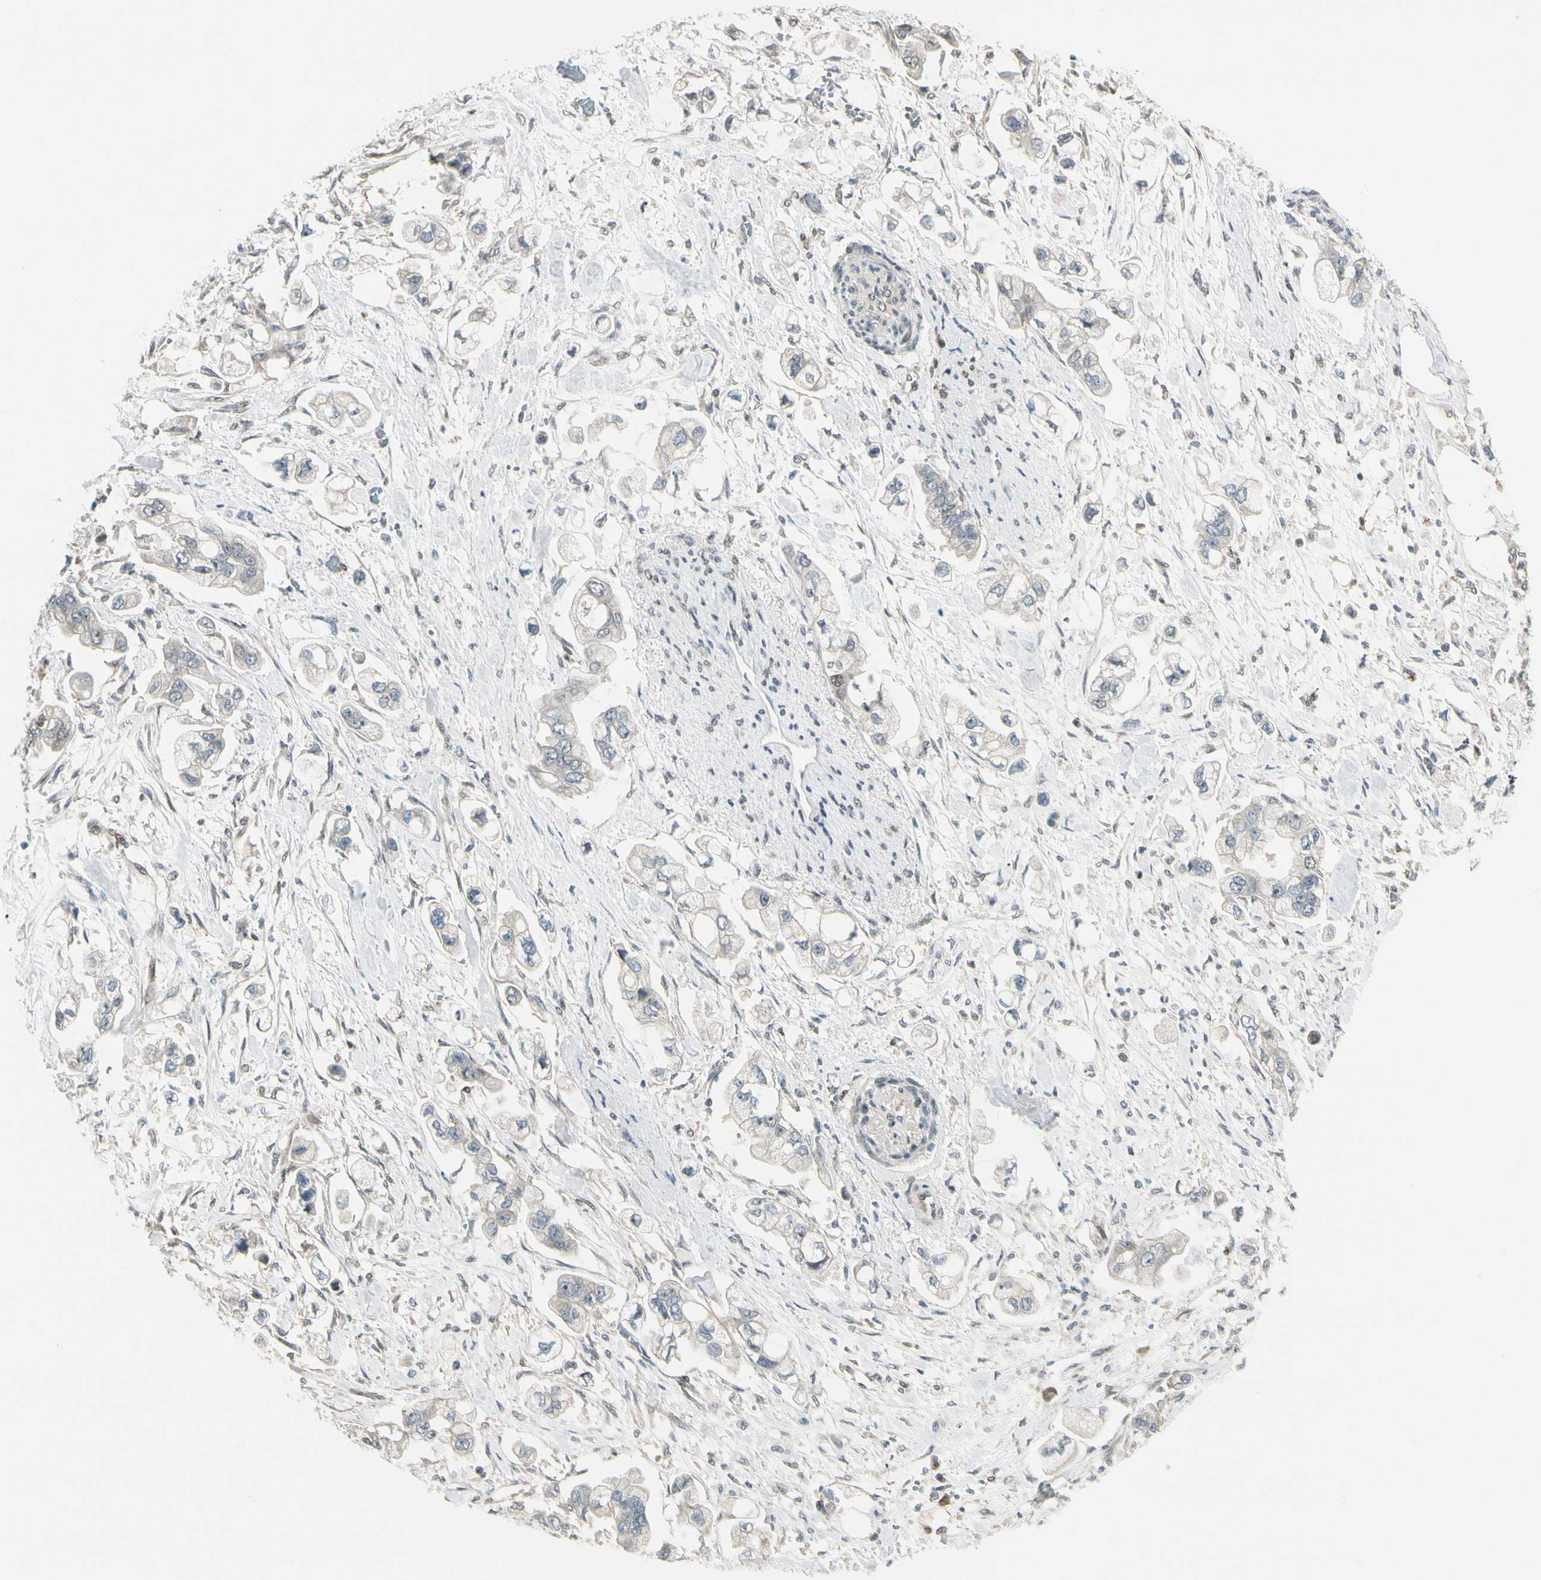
{"staining": {"intensity": "negative", "quantity": "none", "location": "none"}, "tissue": "stomach cancer", "cell_type": "Tumor cells", "image_type": "cancer", "snomed": [{"axis": "morphology", "description": "Adenocarcinoma, NOS"}, {"axis": "topography", "description": "Stomach"}], "caption": "Histopathology image shows no significant protein positivity in tumor cells of stomach adenocarcinoma.", "gene": "GTF3A", "patient": {"sex": "male", "age": 62}}